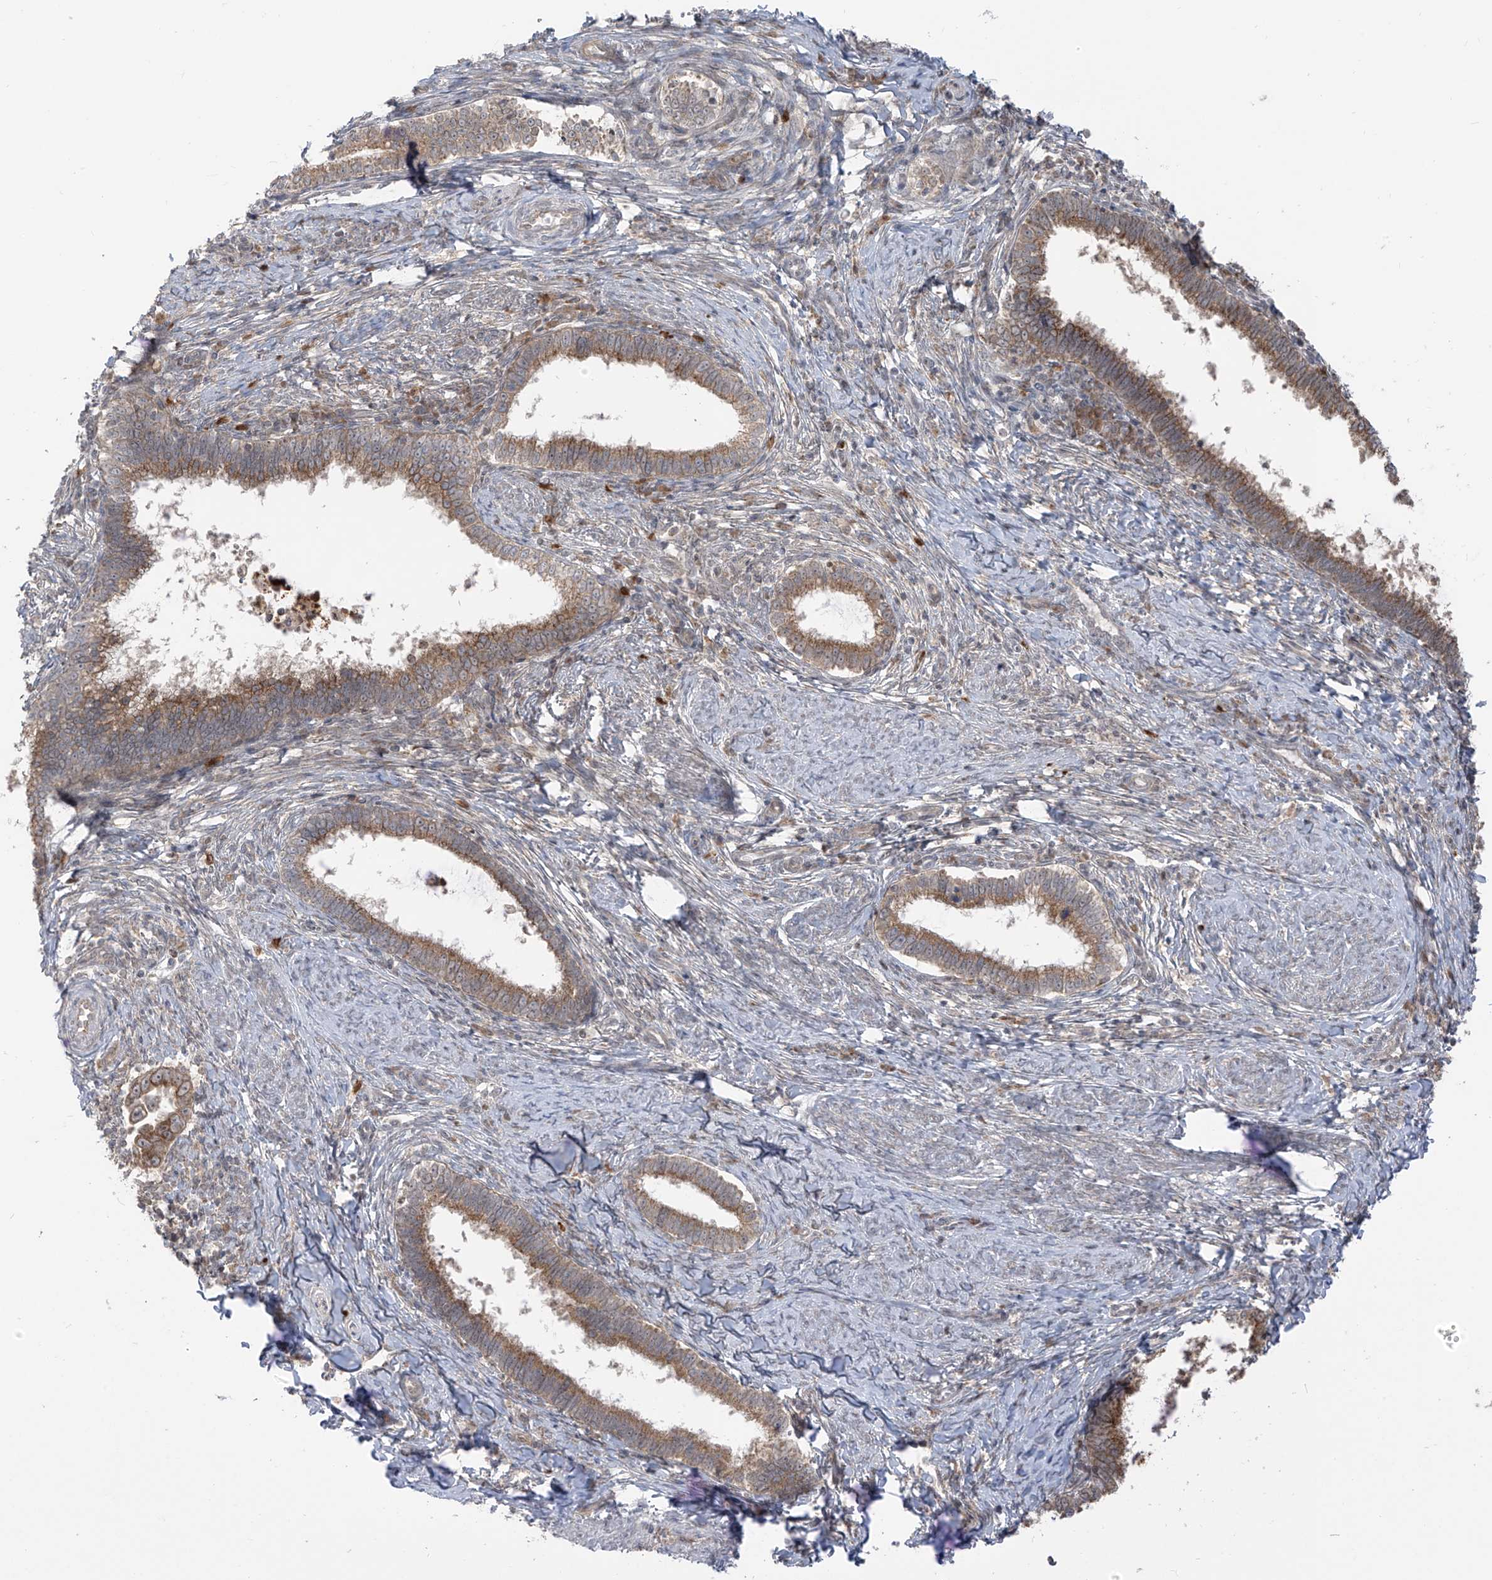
{"staining": {"intensity": "moderate", "quantity": ">75%", "location": "cytoplasmic/membranous"}, "tissue": "cervical cancer", "cell_type": "Tumor cells", "image_type": "cancer", "snomed": [{"axis": "morphology", "description": "Adenocarcinoma, NOS"}, {"axis": "topography", "description": "Cervix"}], "caption": "Immunohistochemistry staining of cervical cancer (adenocarcinoma), which demonstrates medium levels of moderate cytoplasmic/membranous positivity in about >75% of tumor cells indicating moderate cytoplasmic/membranous protein positivity. The staining was performed using DAB (3,3'-diaminobenzidine) (brown) for protein detection and nuclei were counterstained in hematoxylin (blue).", "gene": "PDE11A", "patient": {"sex": "female", "age": 36}}